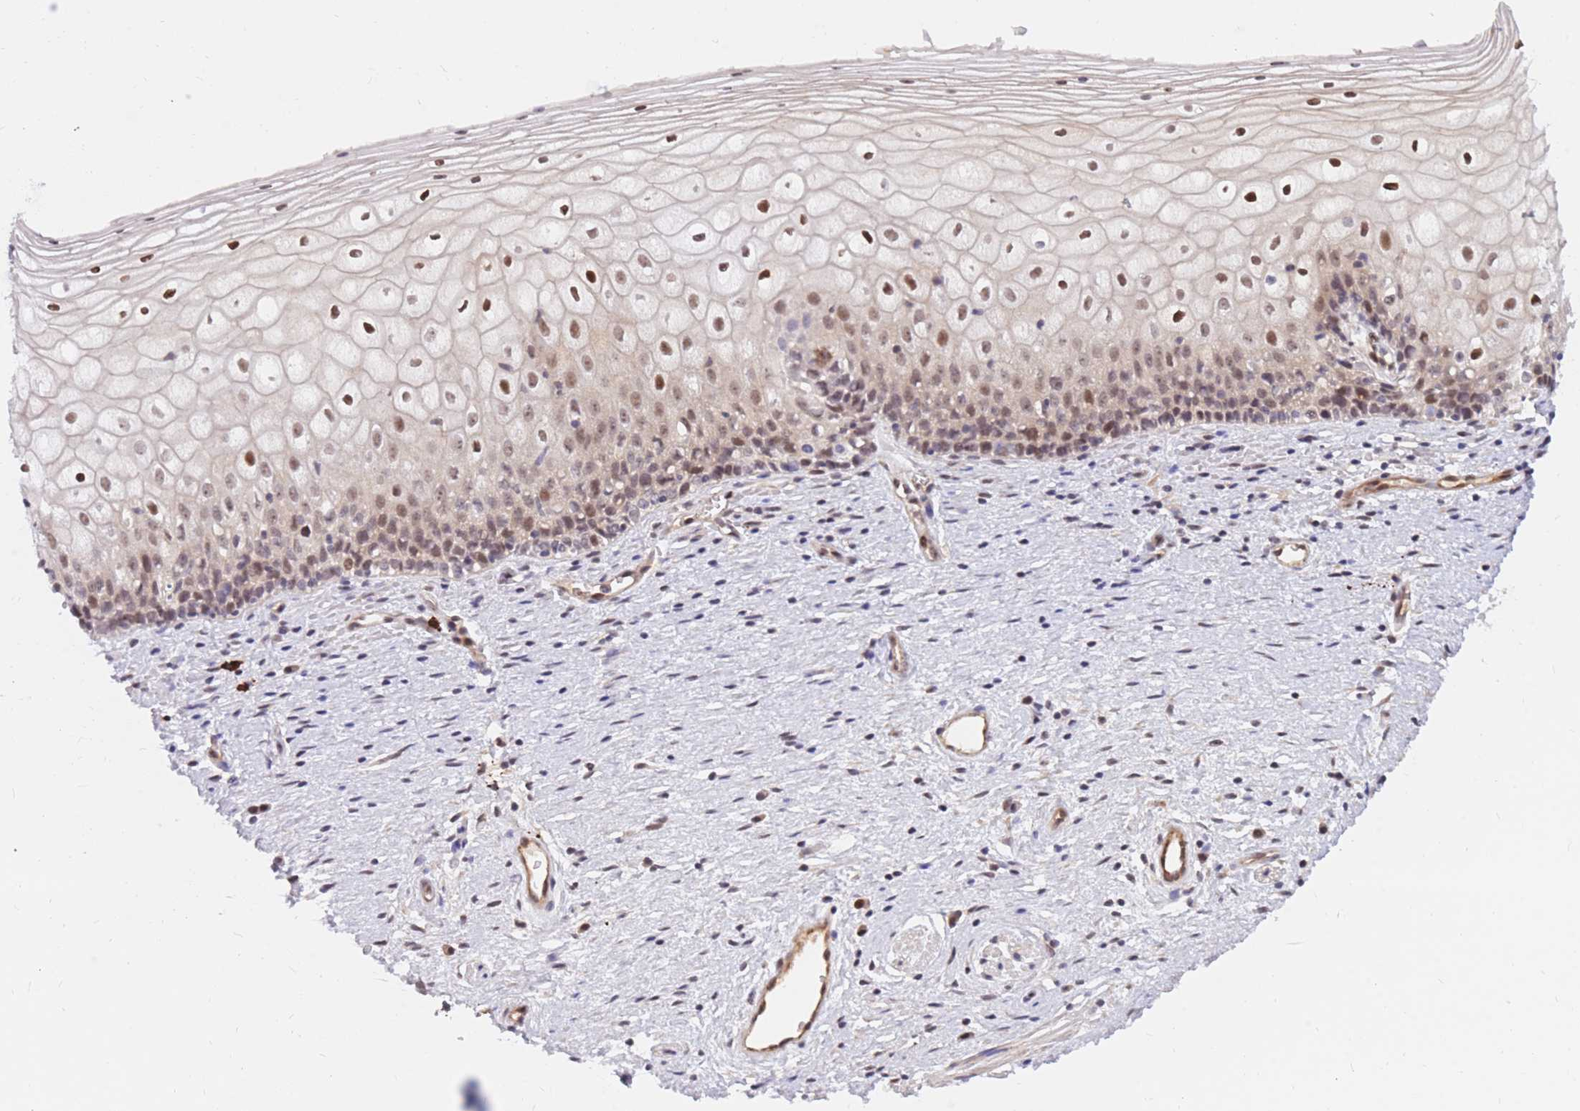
{"staining": {"intensity": "moderate", "quantity": ">75%", "location": "nuclear"}, "tissue": "vagina", "cell_type": "Squamous epithelial cells", "image_type": "normal", "snomed": [{"axis": "morphology", "description": "Normal tissue, NOS"}, {"axis": "topography", "description": "Vagina"}], "caption": "Immunohistochemistry (IHC) micrograph of benign vagina: human vagina stained using immunohistochemistry (IHC) shows medium levels of moderate protein expression localized specifically in the nuclear of squamous epithelial cells, appearing as a nuclear brown color.", "gene": "ERICH6B", "patient": {"sex": "female", "age": 60}}